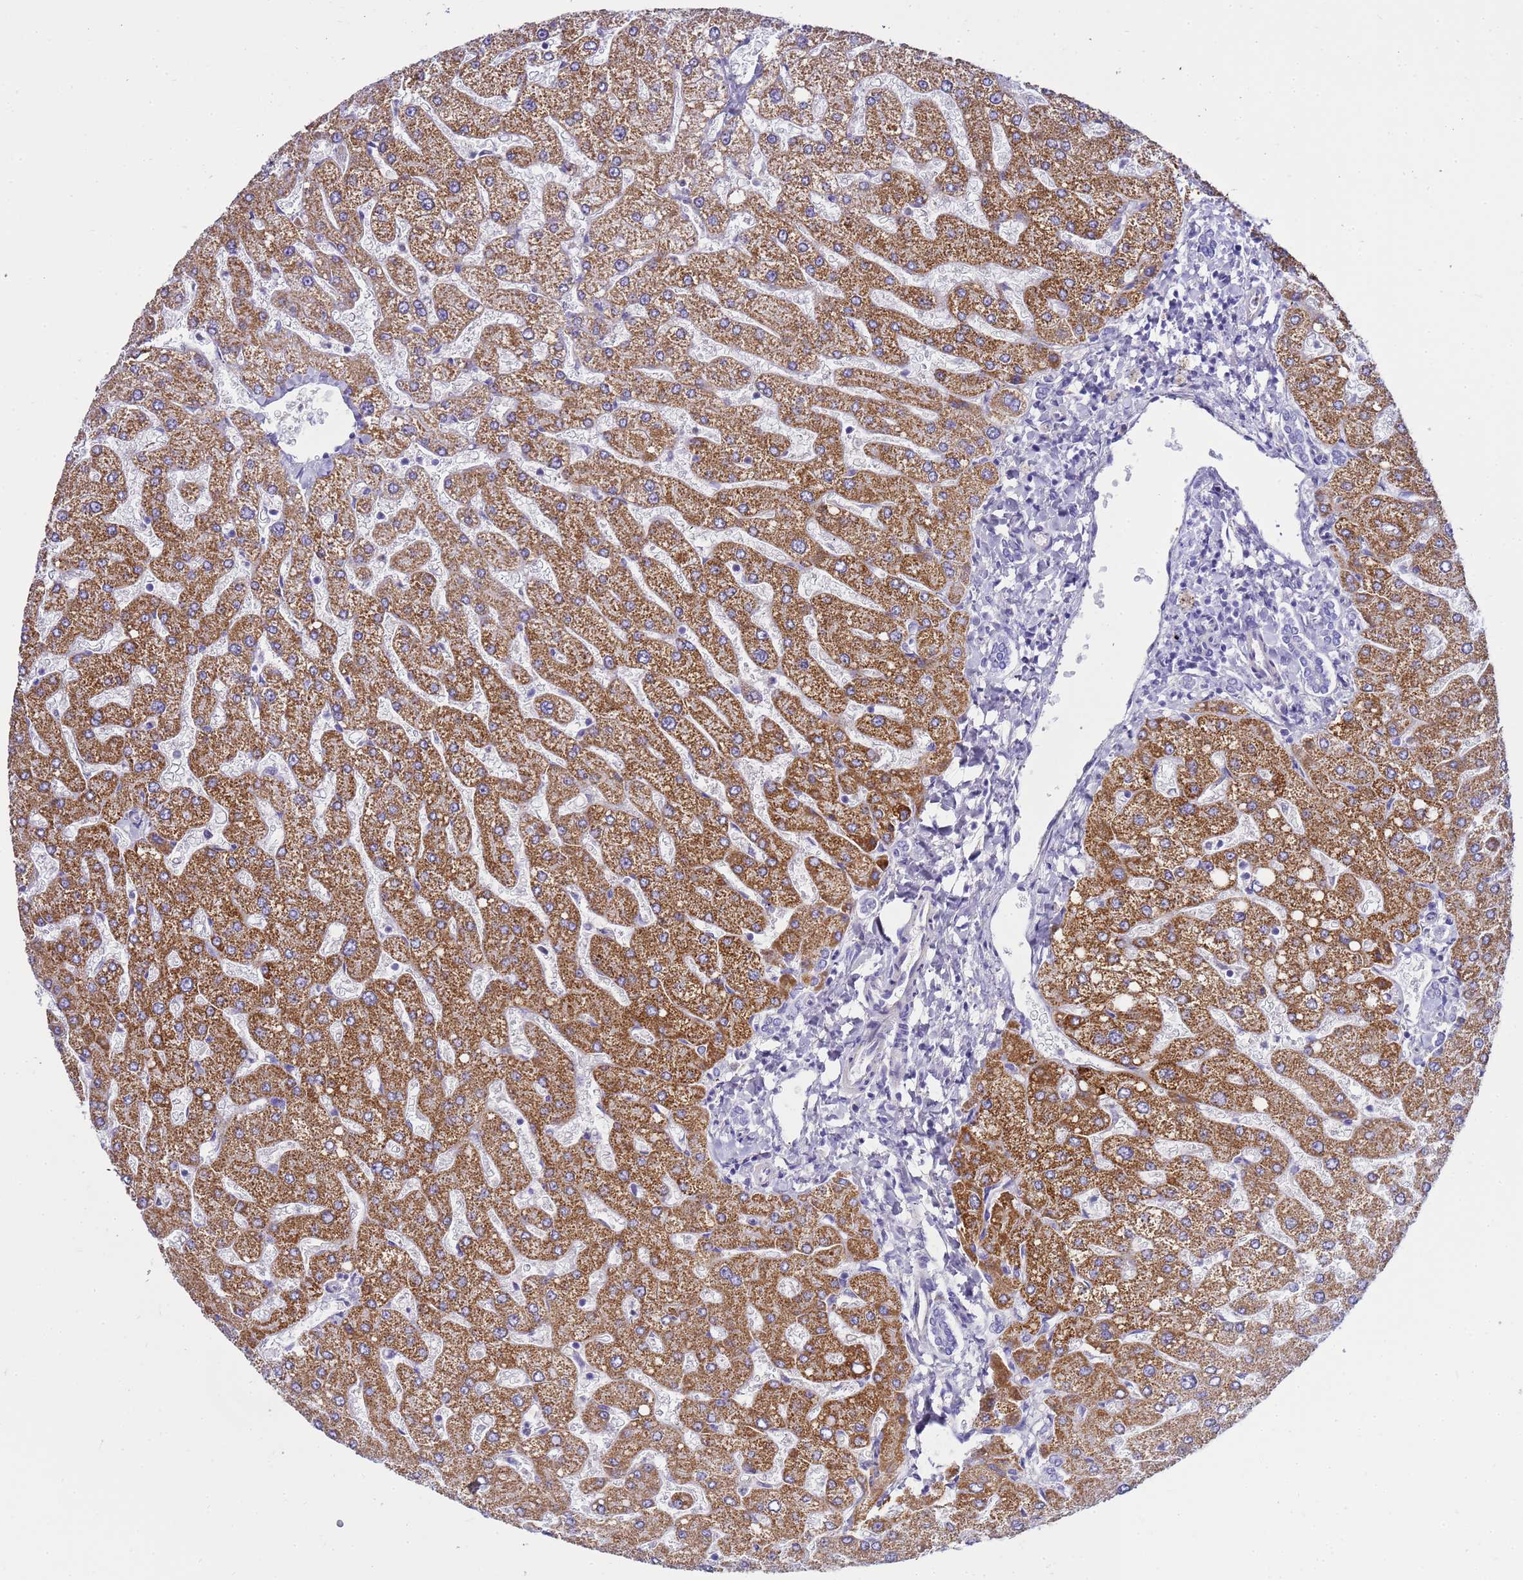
{"staining": {"intensity": "negative", "quantity": "none", "location": "none"}, "tissue": "liver", "cell_type": "Cholangiocytes", "image_type": "normal", "snomed": [{"axis": "morphology", "description": "Normal tissue, NOS"}, {"axis": "topography", "description": "Liver"}], "caption": "Immunohistochemistry image of benign liver: liver stained with DAB (3,3'-diaminobenzidine) reveals no significant protein positivity in cholangiocytes.", "gene": "RIPPLY2", "patient": {"sex": "male", "age": 55}}